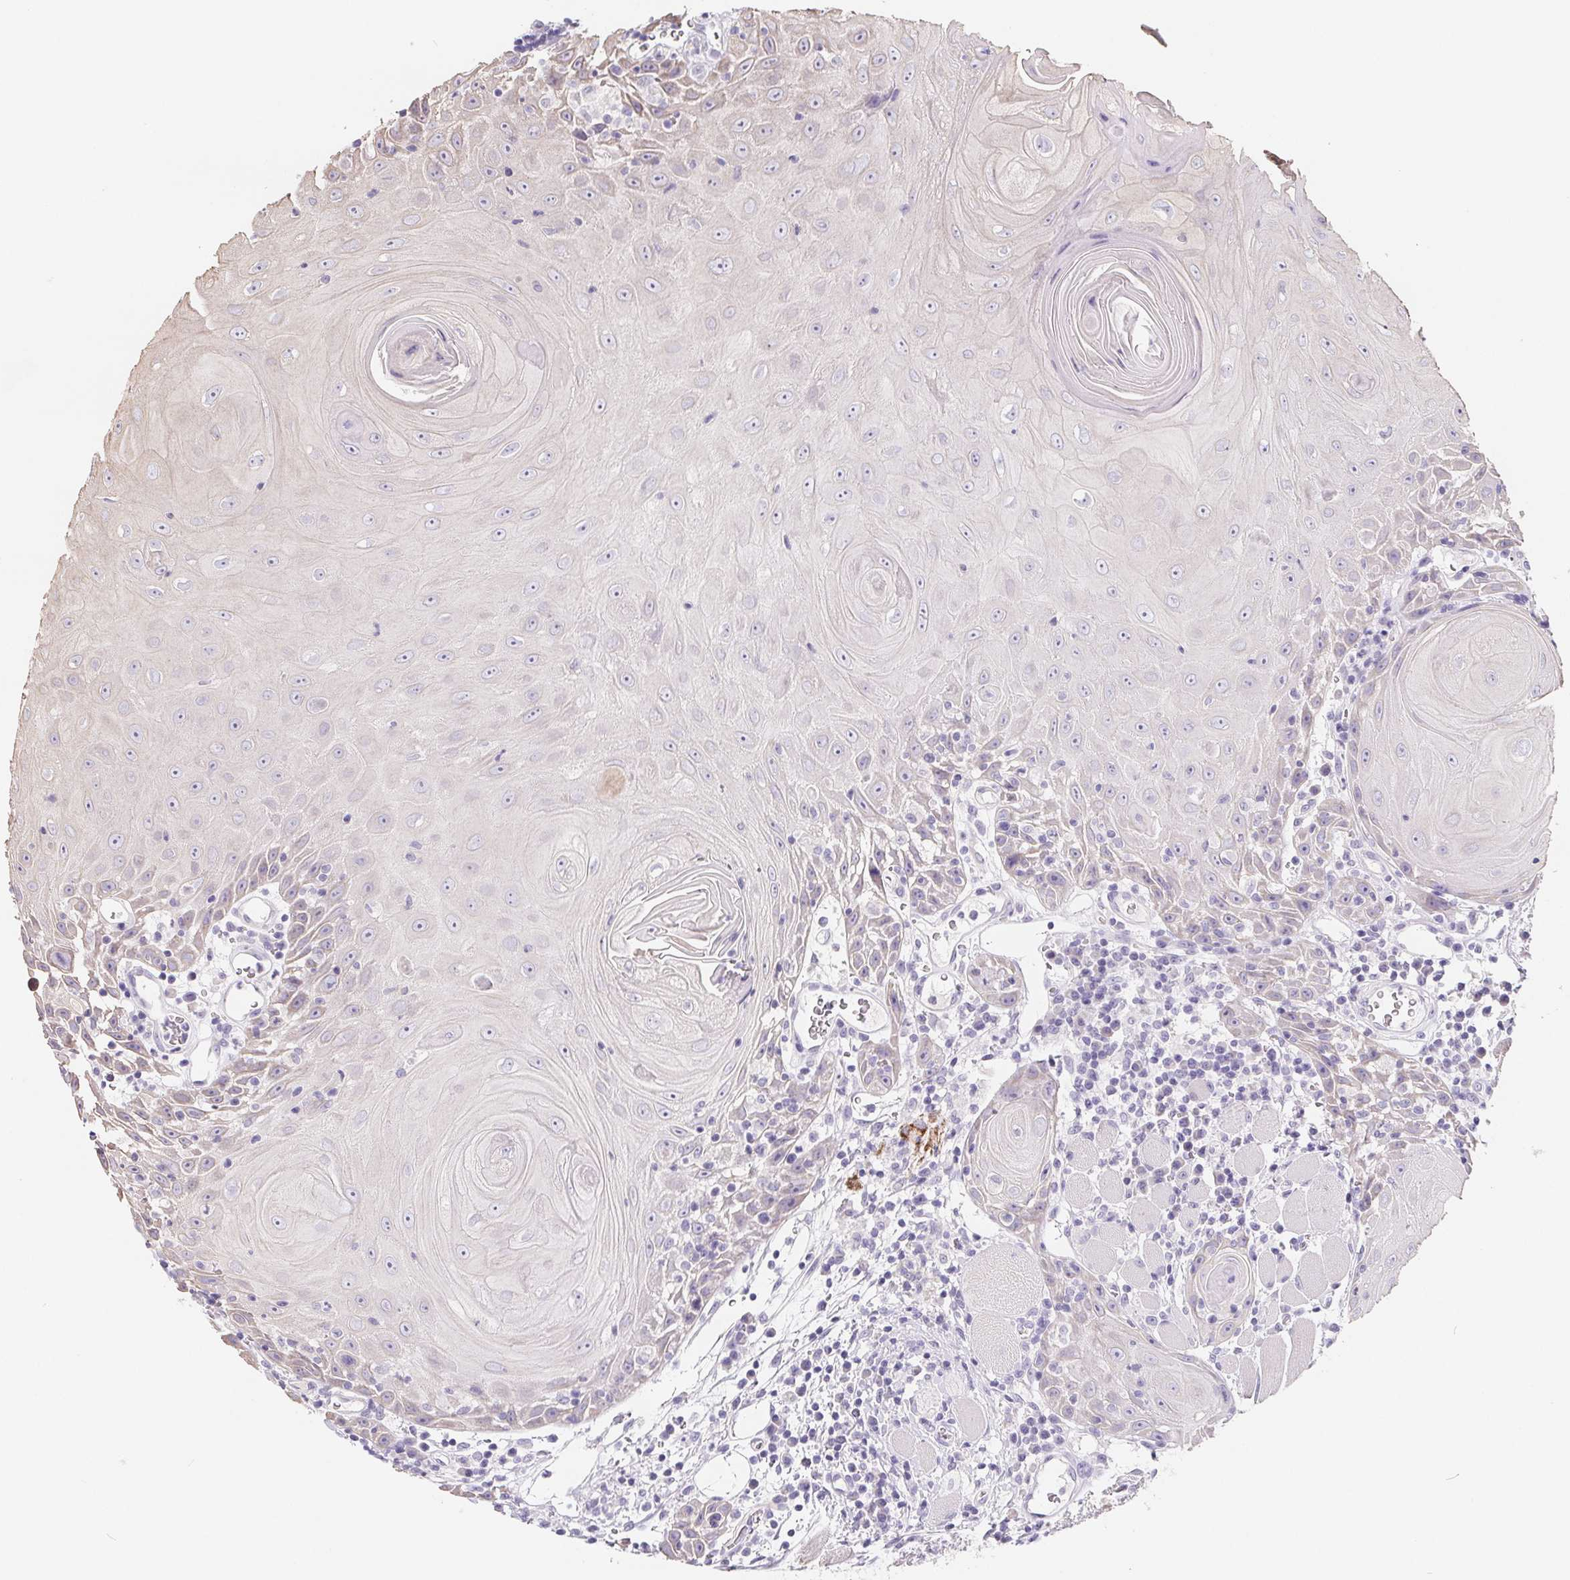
{"staining": {"intensity": "negative", "quantity": "none", "location": "none"}, "tissue": "head and neck cancer", "cell_type": "Tumor cells", "image_type": "cancer", "snomed": [{"axis": "morphology", "description": "Squamous cell carcinoma, NOS"}, {"axis": "topography", "description": "Head-Neck"}], "caption": "Tumor cells show no significant staining in head and neck cancer (squamous cell carcinoma).", "gene": "FDX1", "patient": {"sex": "male", "age": 52}}